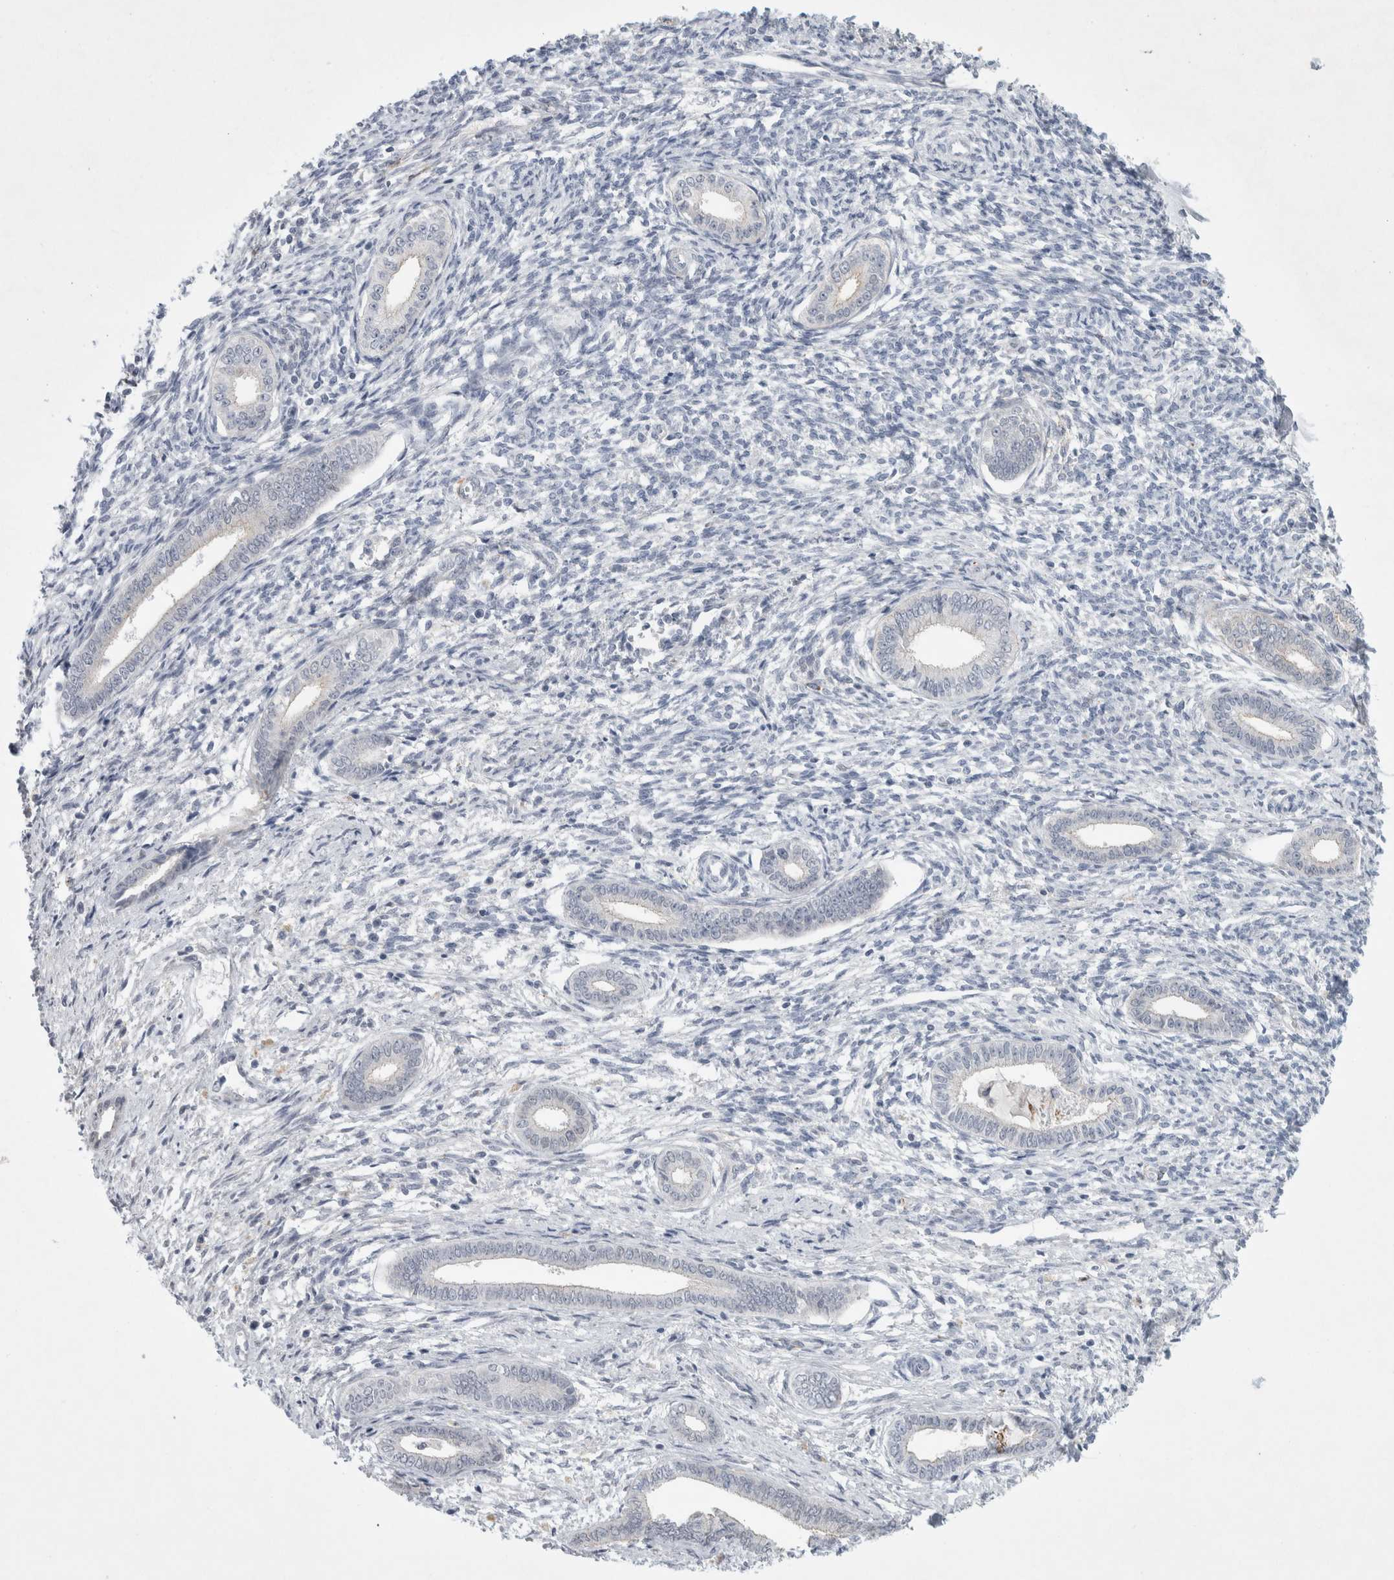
{"staining": {"intensity": "negative", "quantity": "none", "location": "none"}, "tissue": "endometrium", "cell_type": "Cells in endometrial stroma", "image_type": "normal", "snomed": [{"axis": "morphology", "description": "Normal tissue, NOS"}, {"axis": "topography", "description": "Endometrium"}], "caption": "The image displays no staining of cells in endometrial stroma in normal endometrium.", "gene": "NIPA1", "patient": {"sex": "female", "age": 56}}